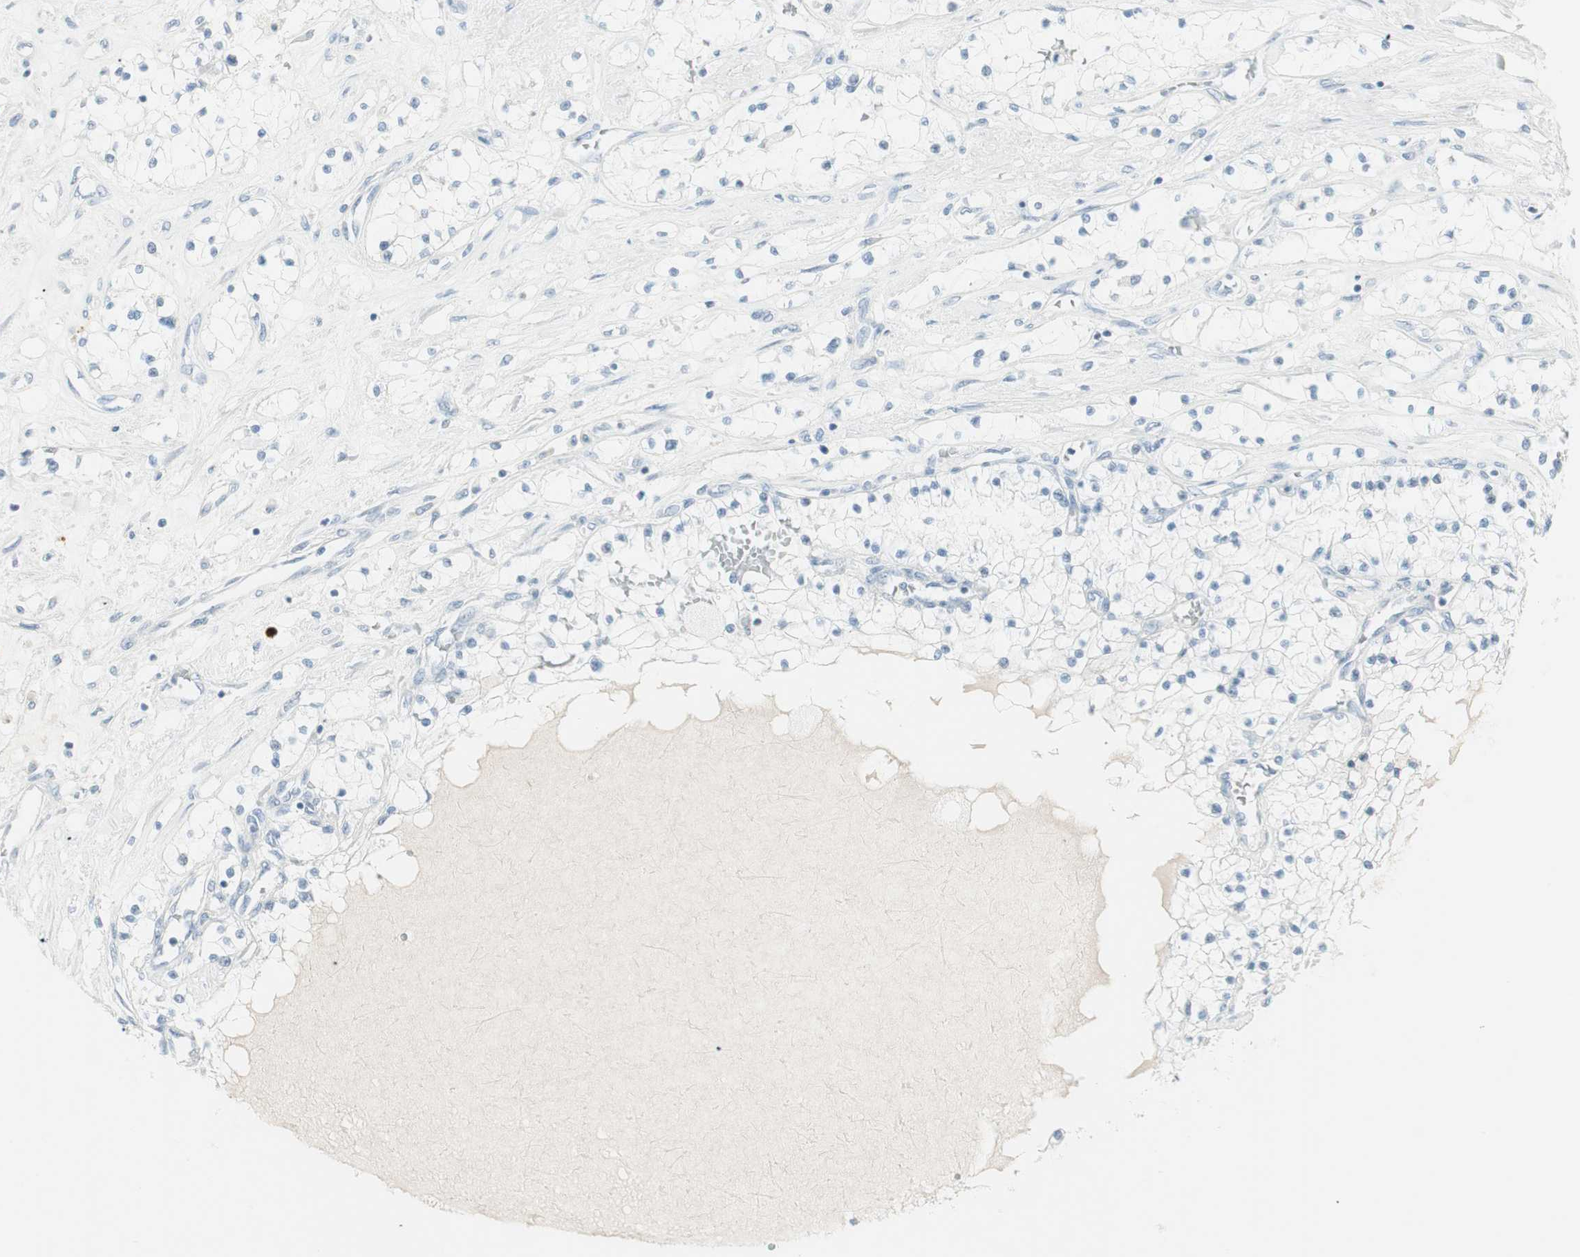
{"staining": {"intensity": "negative", "quantity": "none", "location": "none"}, "tissue": "renal cancer", "cell_type": "Tumor cells", "image_type": "cancer", "snomed": [{"axis": "morphology", "description": "Adenocarcinoma, NOS"}, {"axis": "topography", "description": "Kidney"}], "caption": "This is an immunohistochemistry micrograph of human renal cancer (adenocarcinoma). There is no positivity in tumor cells.", "gene": "ITLN2", "patient": {"sex": "male", "age": 68}}